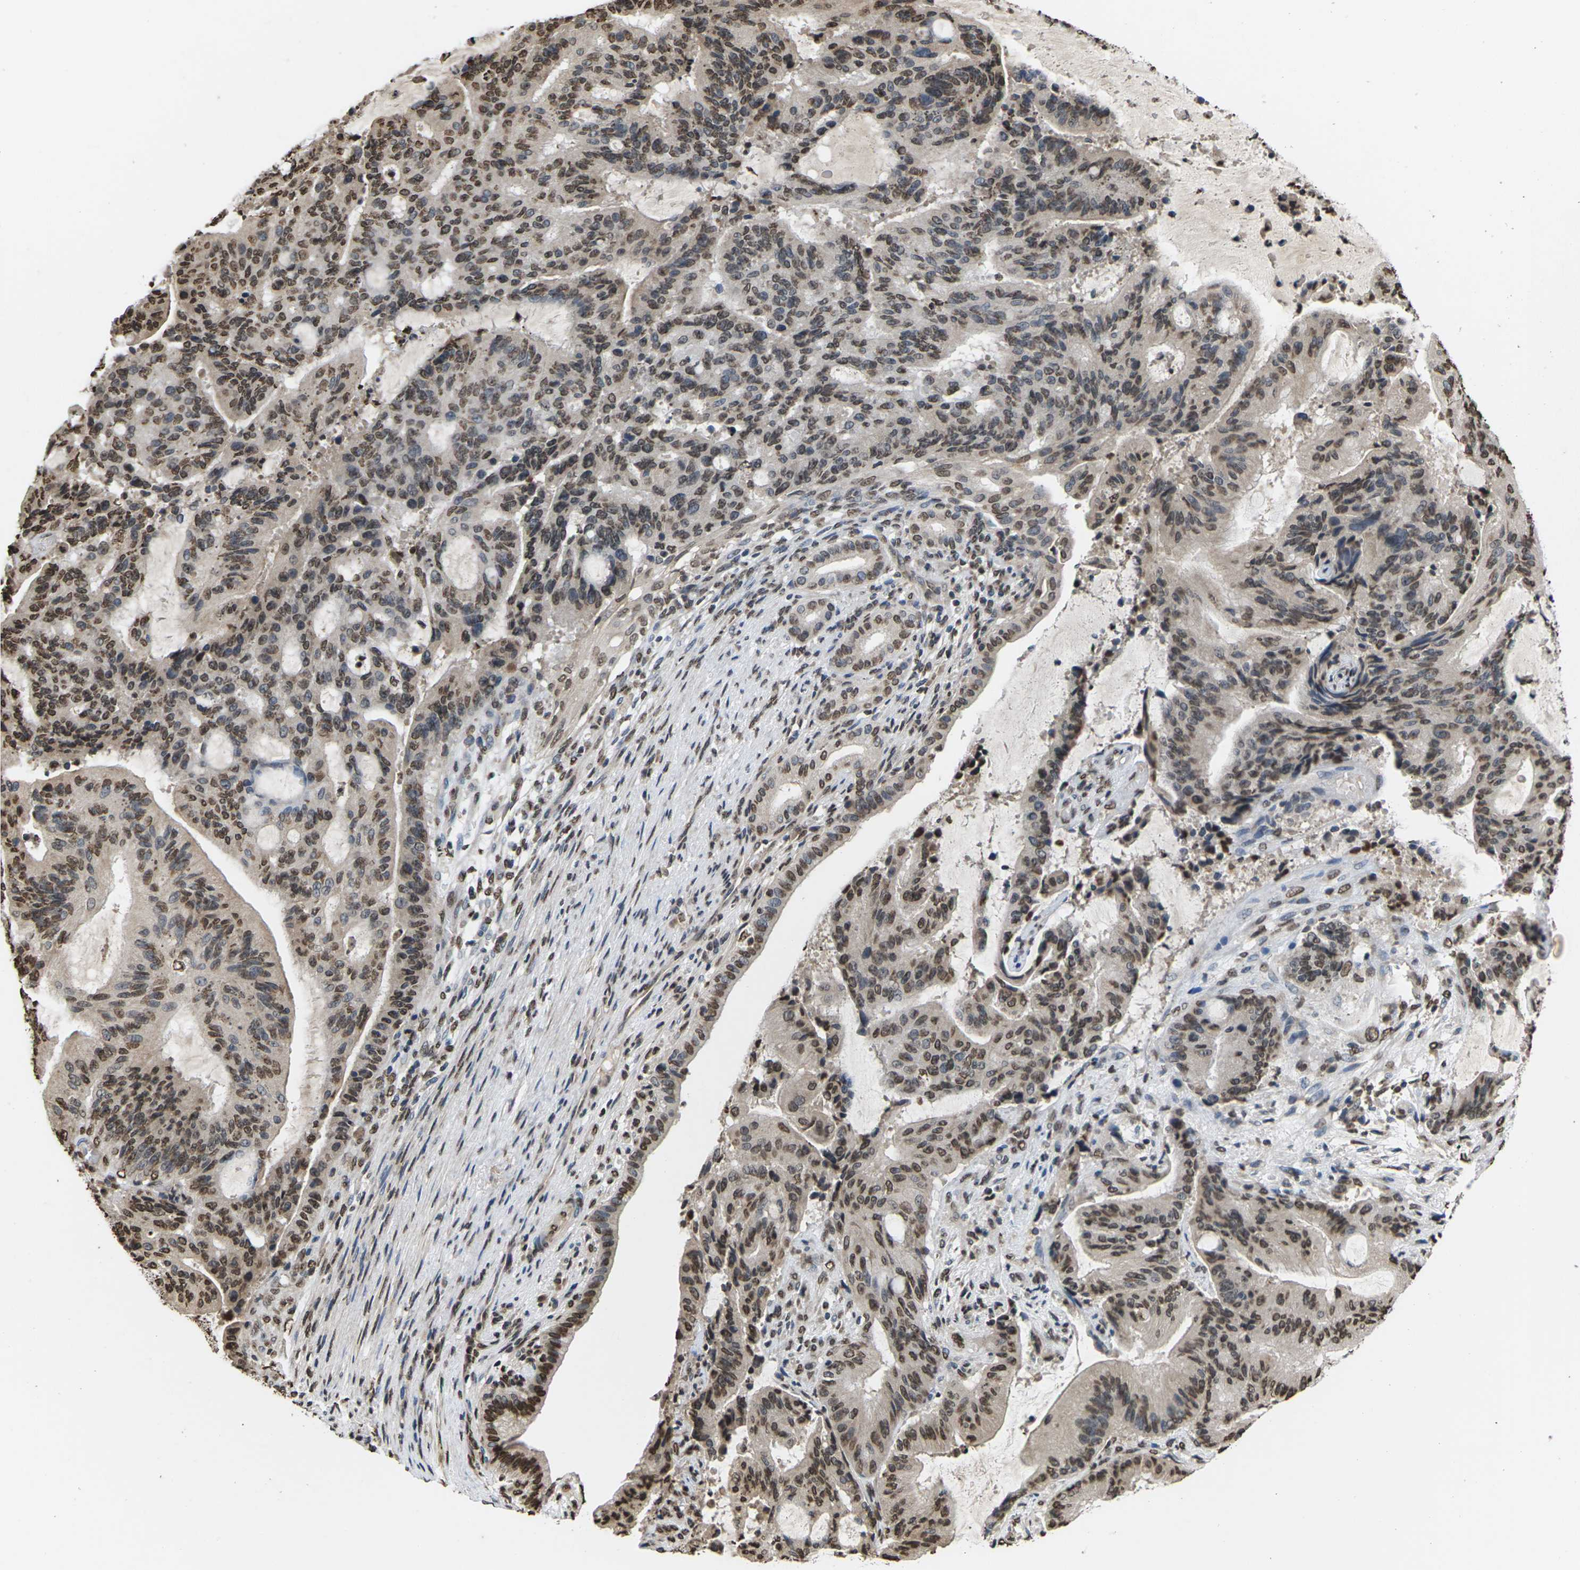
{"staining": {"intensity": "moderate", "quantity": ">75%", "location": "nuclear"}, "tissue": "liver cancer", "cell_type": "Tumor cells", "image_type": "cancer", "snomed": [{"axis": "morphology", "description": "Cholangiocarcinoma"}, {"axis": "topography", "description": "Liver"}], "caption": "Immunohistochemical staining of liver cancer shows medium levels of moderate nuclear staining in about >75% of tumor cells. The protein of interest is shown in brown color, while the nuclei are stained blue.", "gene": "EMSY", "patient": {"sex": "female", "age": 73}}